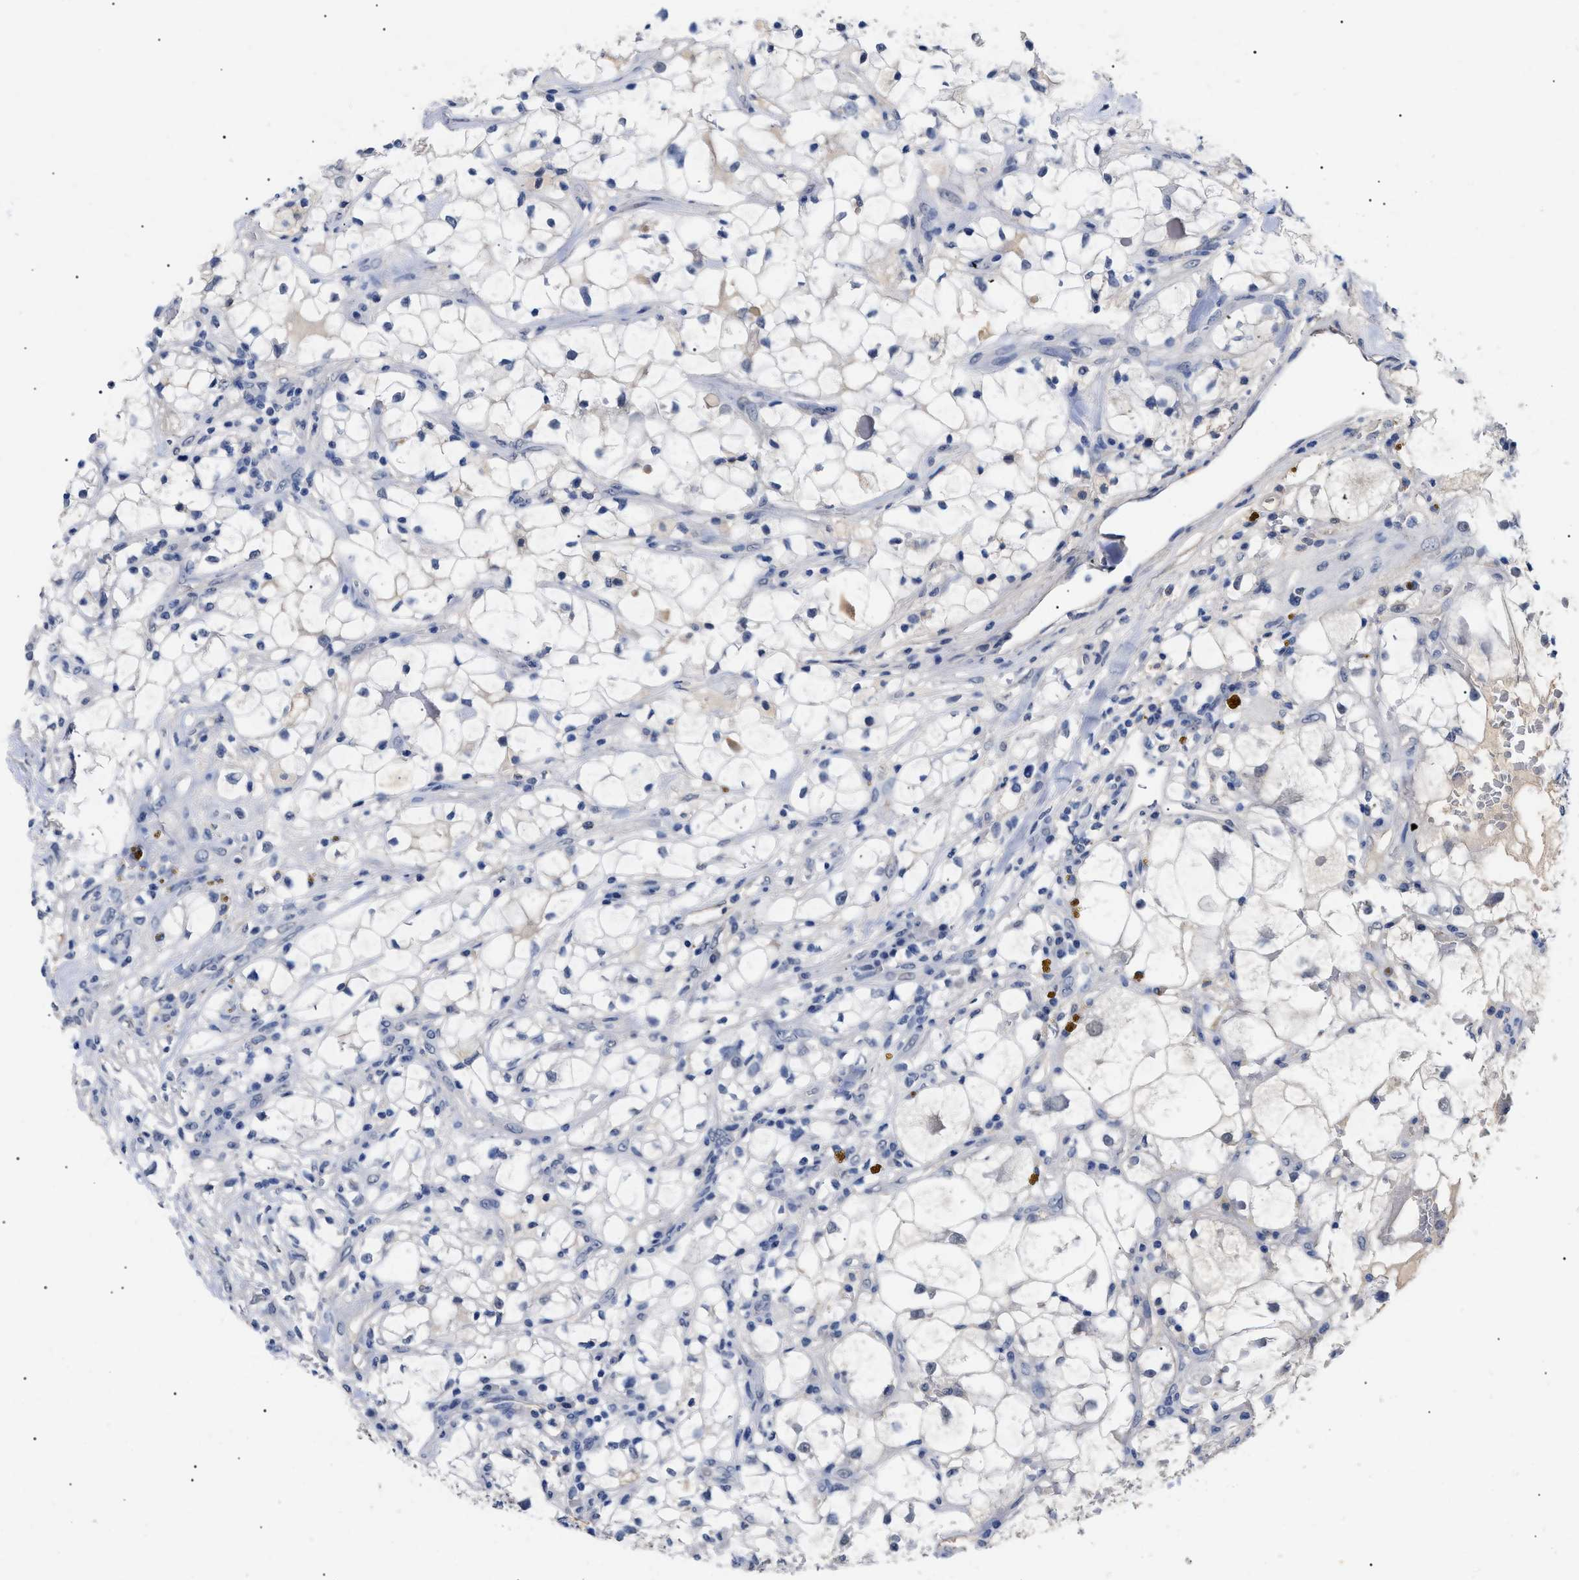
{"staining": {"intensity": "negative", "quantity": "none", "location": "none"}, "tissue": "renal cancer", "cell_type": "Tumor cells", "image_type": "cancer", "snomed": [{"axis": "morphology", "description": "Adenocarcinoma, NOS"}, {"axis": "topography", "description": "Kidney"}], "caption": "IHC of renal cancer demonstrates no positivity in tumor cells.", "gene": "PRRT2", "patient": {"sex": "female", "age": 60}}